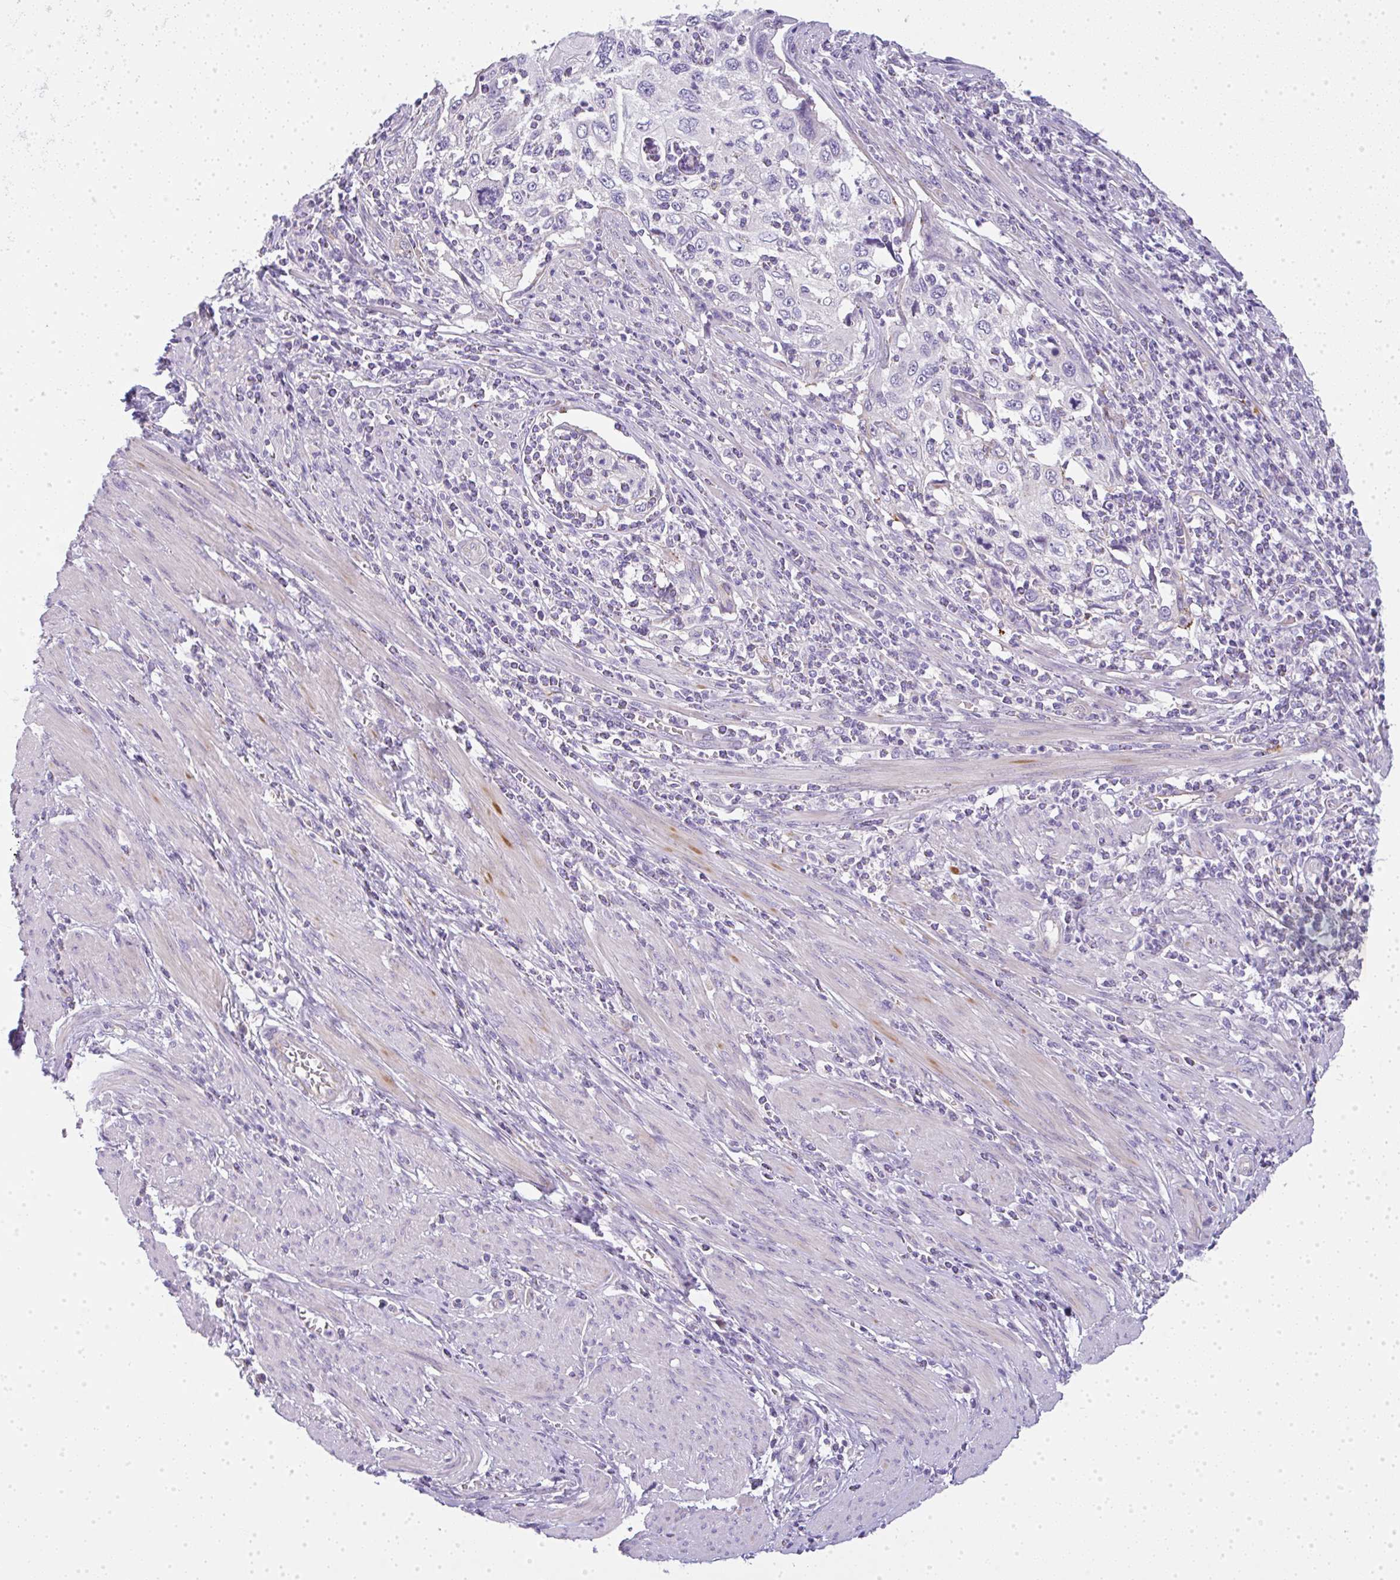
{"staining": {"intensity": "negative", "quantity": "none", "location": "none"}, "tissue": "cervical cancer", "cell_type": "Tumor cells", "image_type": "cancer", "snomed": [{"axis": "morphology", "description": "Squamous cell carcinoma, NOS"}, {"axis": "topography", "description": "Cervix"}], "caption": "Immunohistochemical staining of cervical cancer shows no significant expression in tumor cells.", "gene": "LPAR4", "patient": {"sex": "female", "age": 70}}